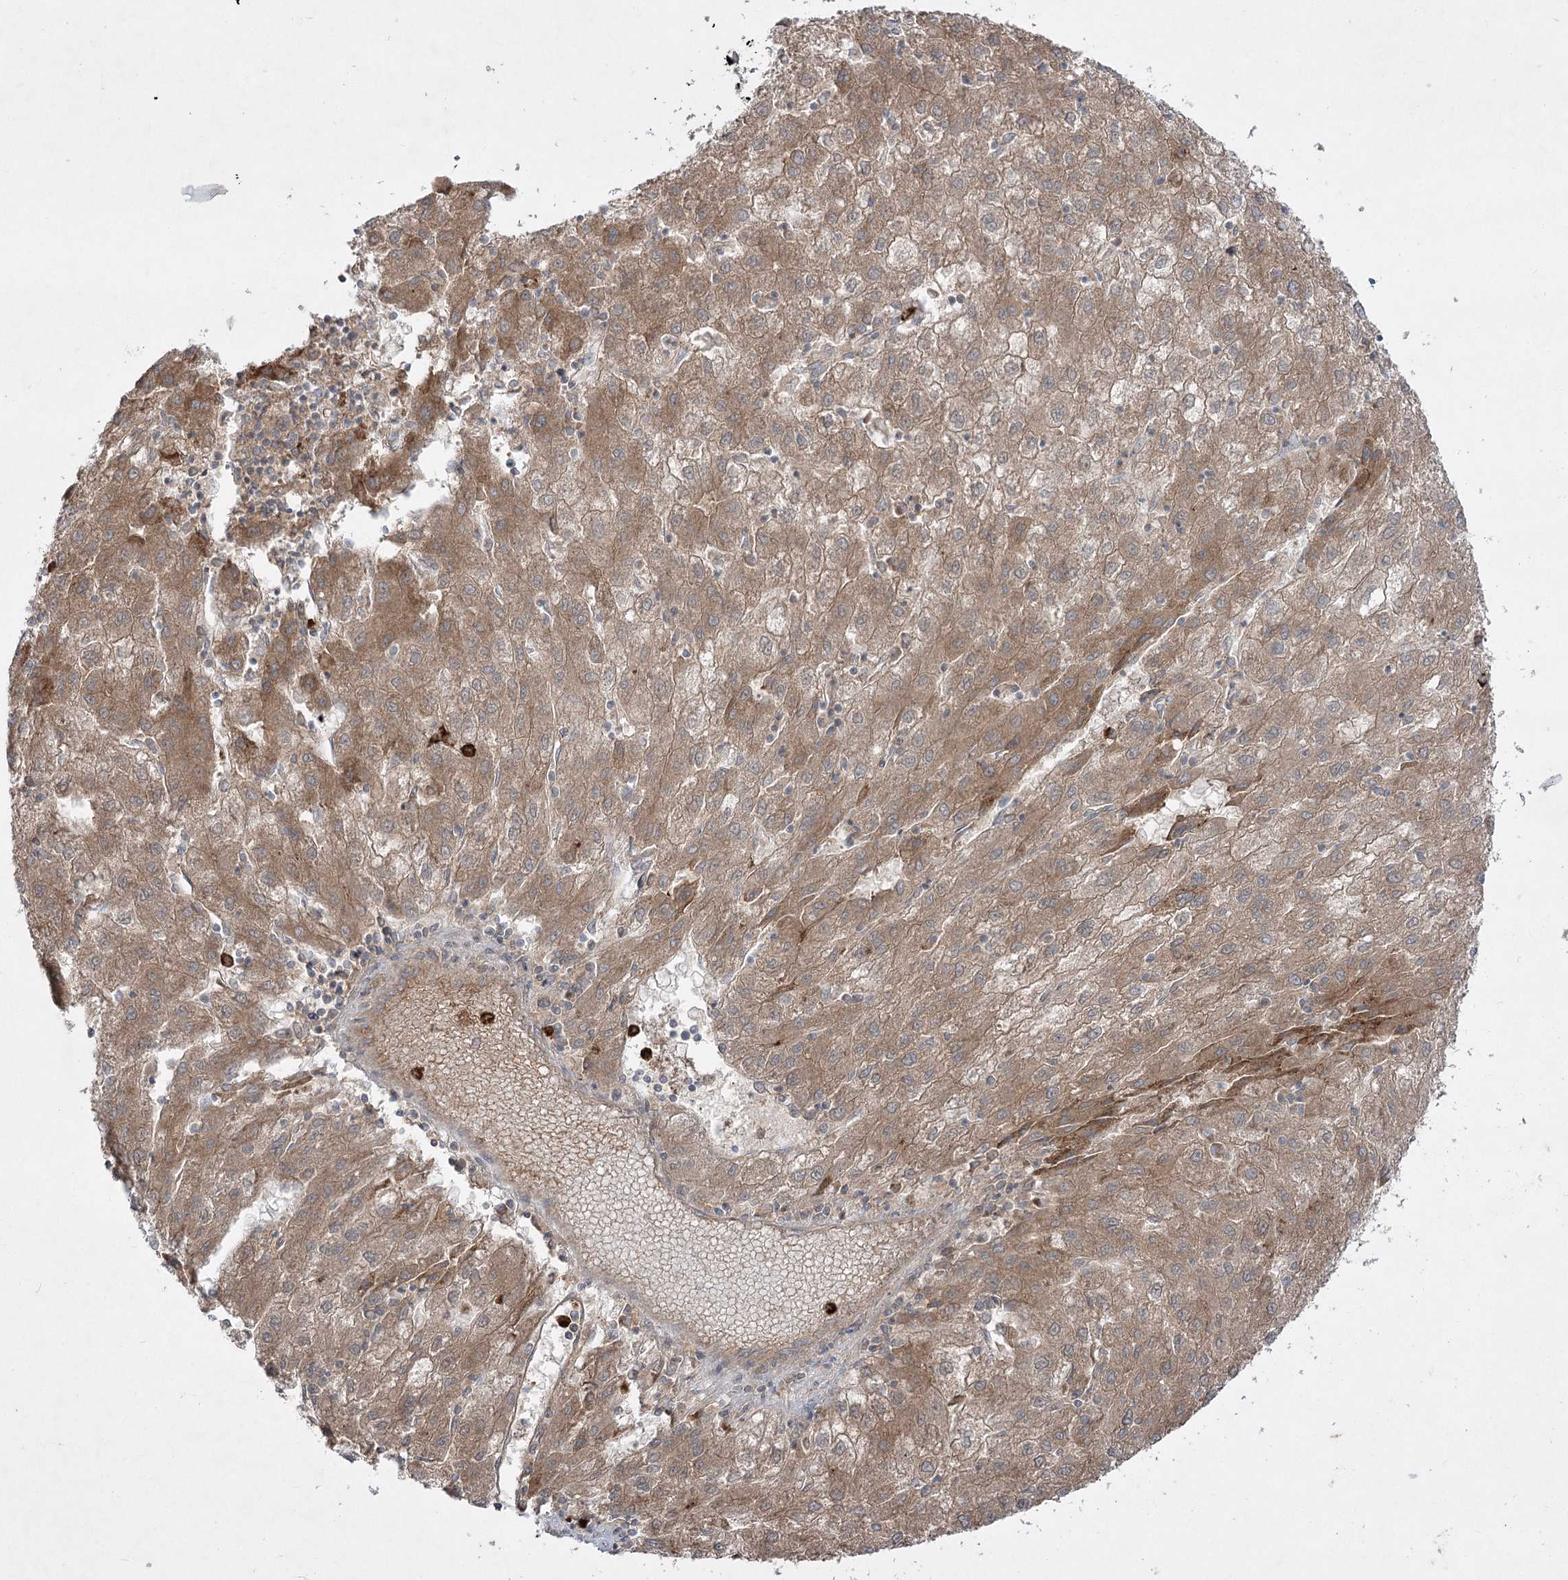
{"staining": {"intensity": "moderate", "quantity": ">75%", "location": "cytoplasmic/membranous"}, "tissue": "liver cancer", "cell_type": "Tumor cells", "image_type": "cancer", "snomed": [{"axis": "morphology", "description": "Carcinoma, Hepatocellular, NOS"}, {"axis": "topography", "description": "Liver"}], "caption": "This is an image of immunohistochemistry (IHC) staining of liver cancer (hepatocellular carcinoma), which shows moderate expression in the cytoplasmic/membranous of tumor cells.", "gene": "PLEKHA5", "patient": {"sex": "male", "age": 72}}